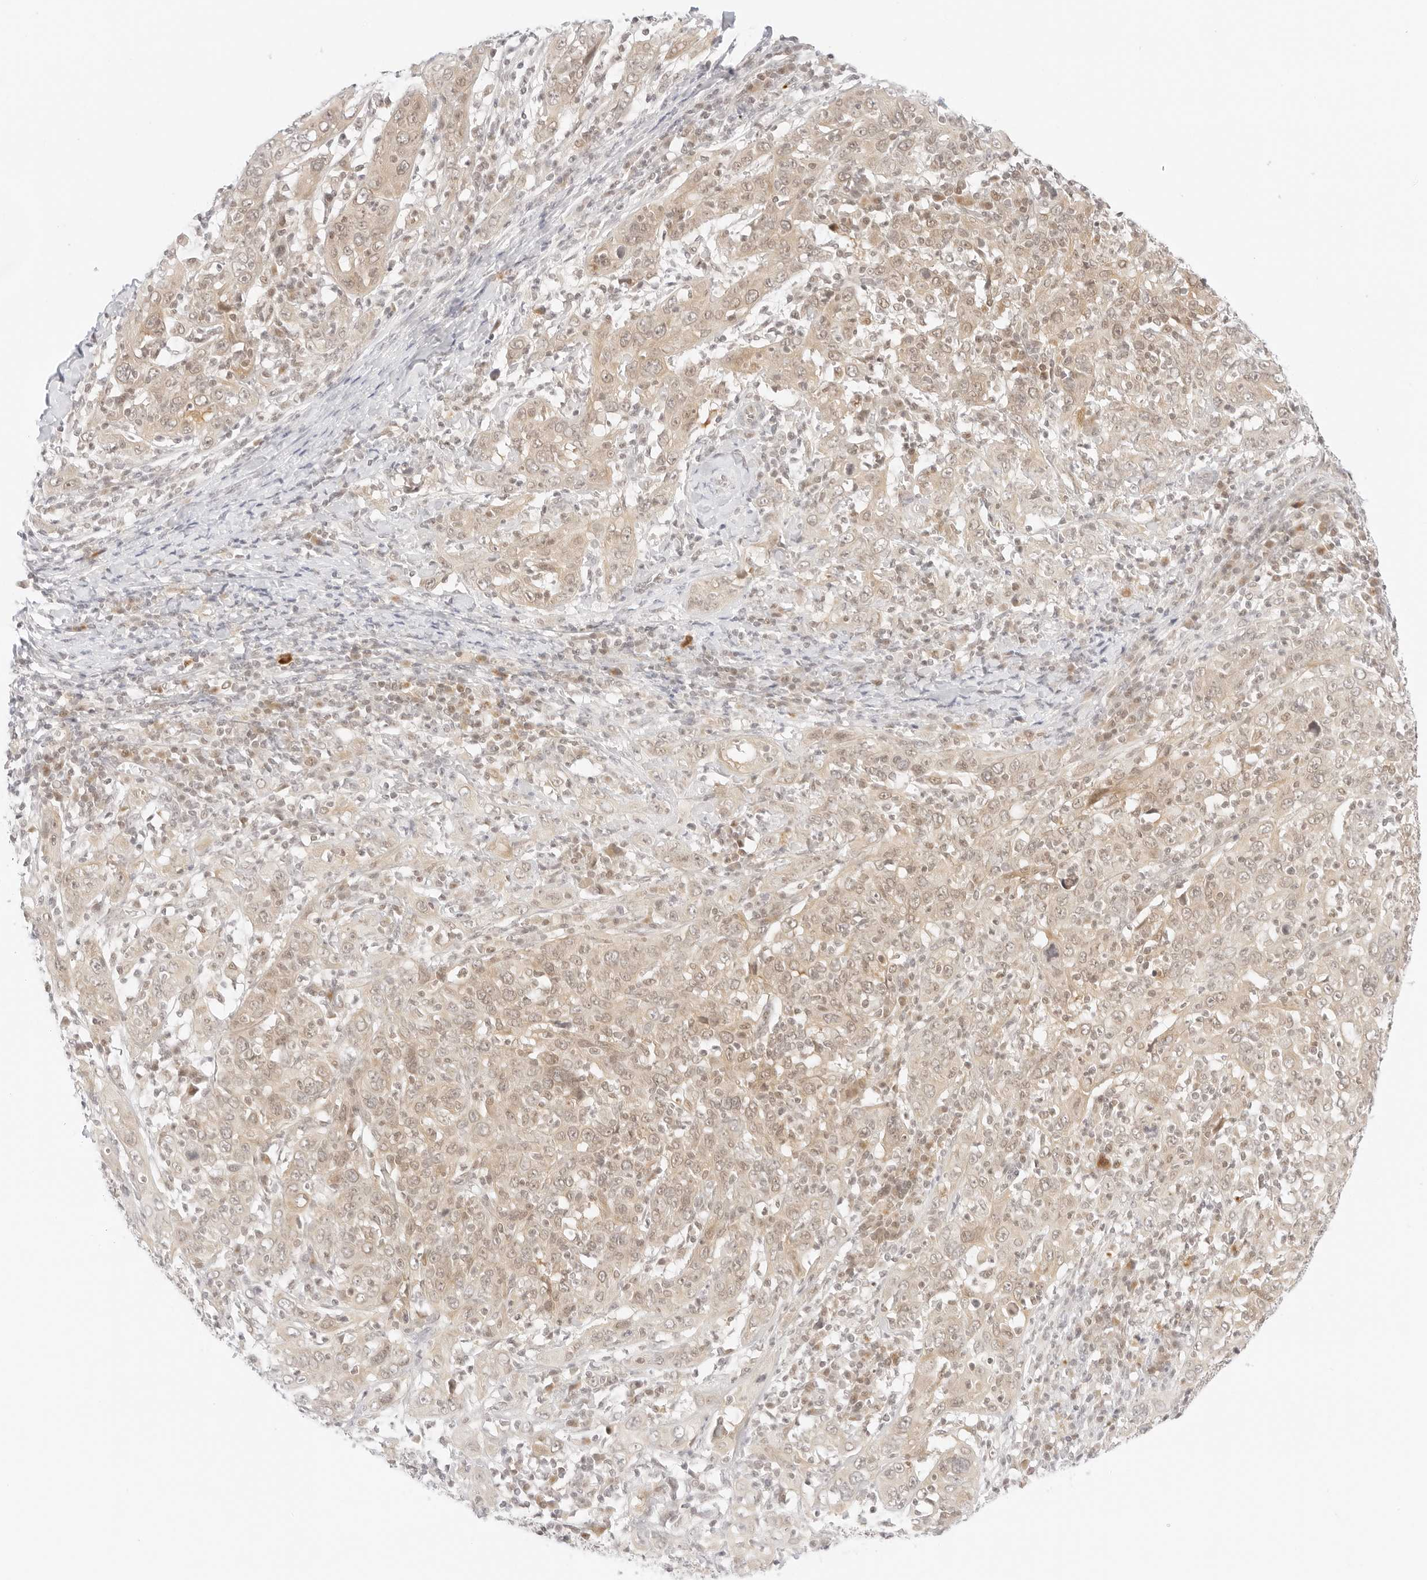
{"staining": {"intensity": "weak", "quantity": ">75%", "location": "cytoplasmic/membranous,nuclear"}, "tissue": "cervical cancer", "cell_type": "Tumor cells", "image_type": "cancer", "snomed": [{"axis": "morphology", "description": "Squamous cell carcinoma, NOS"}, {"axis": "topography", "description": "Cervix"}], "caption": "Squamous cell carcinoma (cervical) stained for a protein displays weak cytoplasmic/membranous and nuclear positivity in tumor cells.", "gene": "POLR3C", "patient": {"sex": "female", "age": 46}}